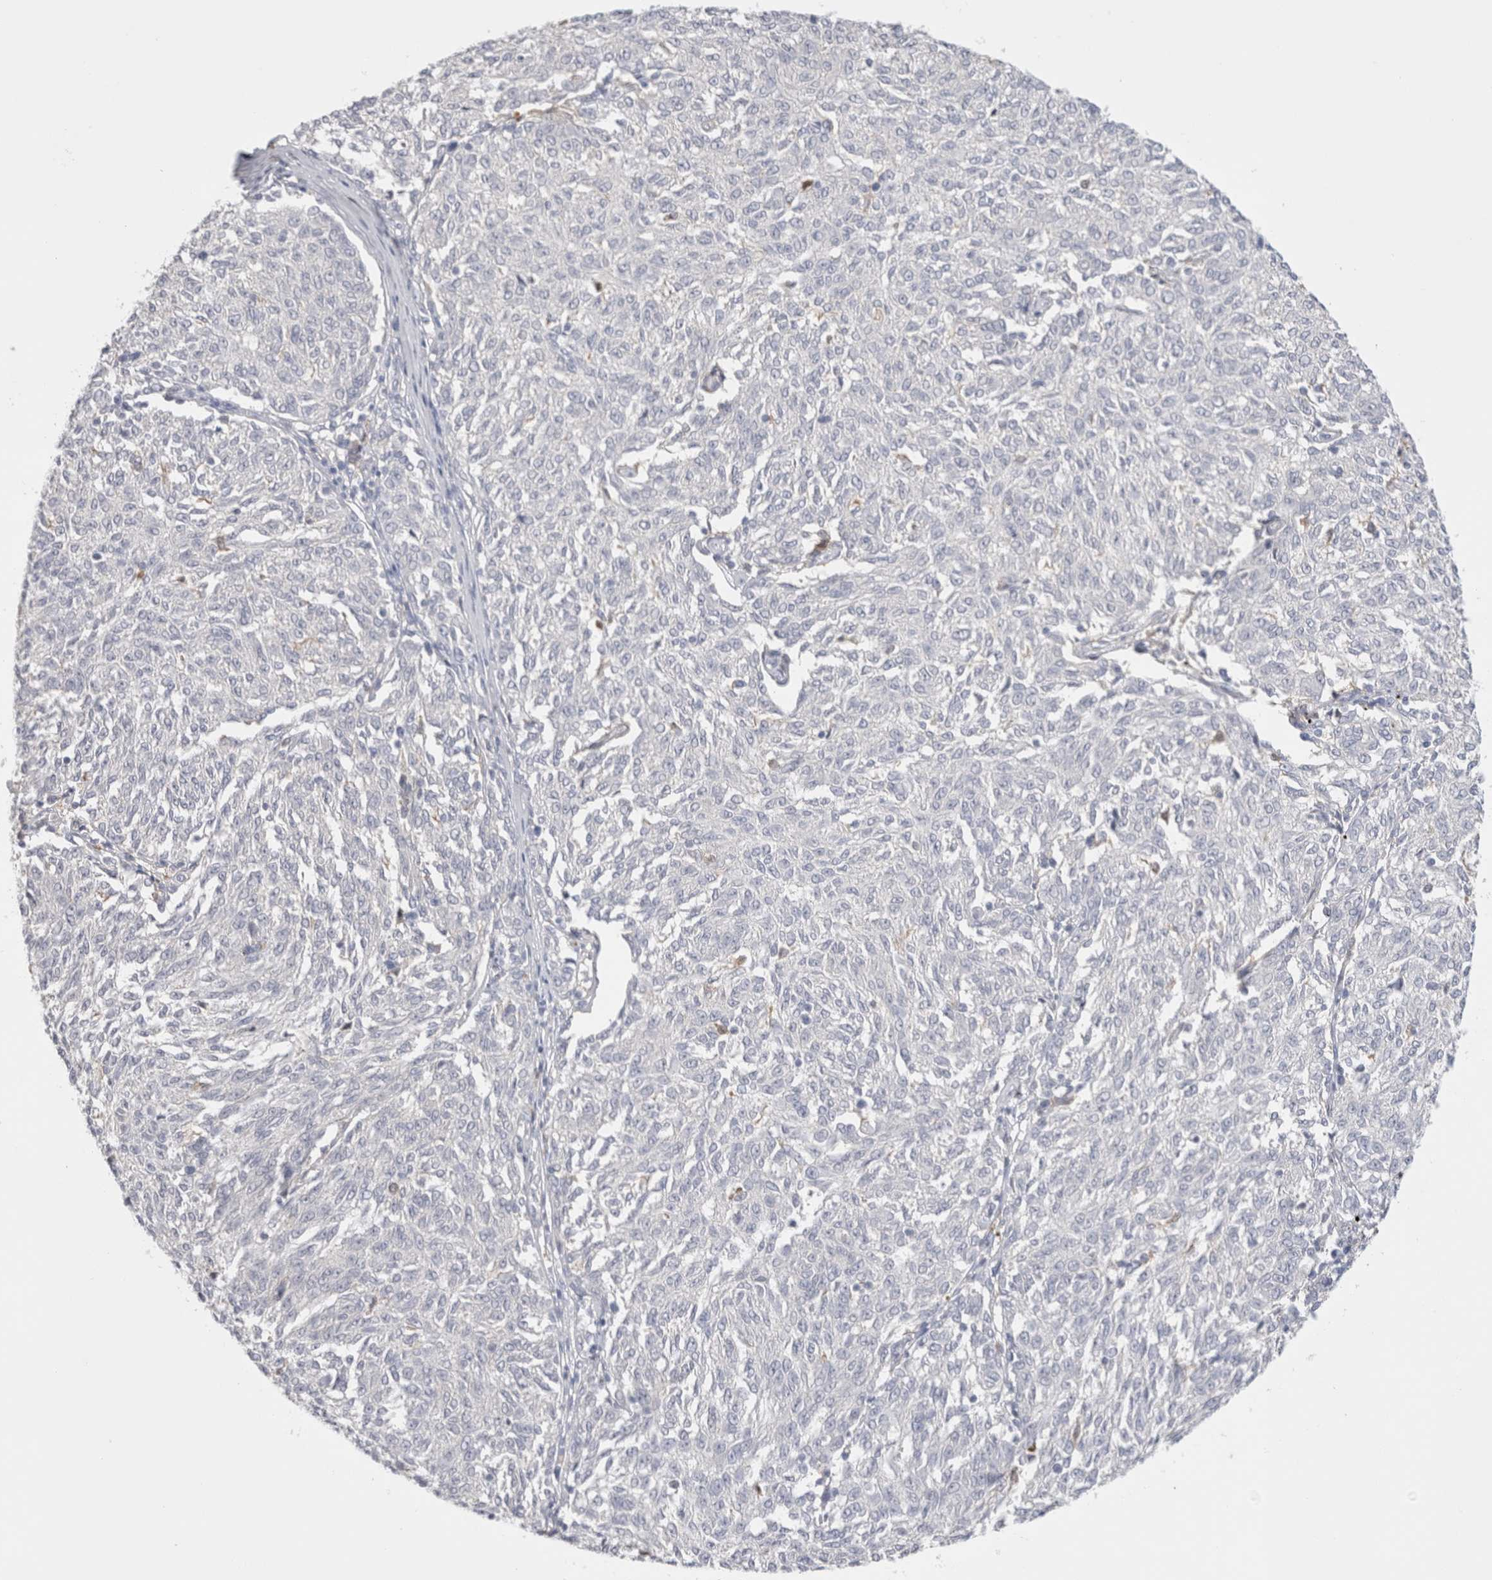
{"staining": {"intensity": "negative", "quantity": "none", "location": "none"}, "tissue": "melanoma", "cell_type": "Tumor cells", "image_type": "cancer", "snomed": [{"axis": "morphology", "description": "Malignant melanoma, NOS"}, {"axis": "topography", "description": "Skin"}], "caption": "Immunohistochemistry (IHC) image of melanoma stained for a protein (brown), which demonstrates no staining in tumor cells.", "gene": "HPGDS", "patient": {"sex": "female", "age": 72}}